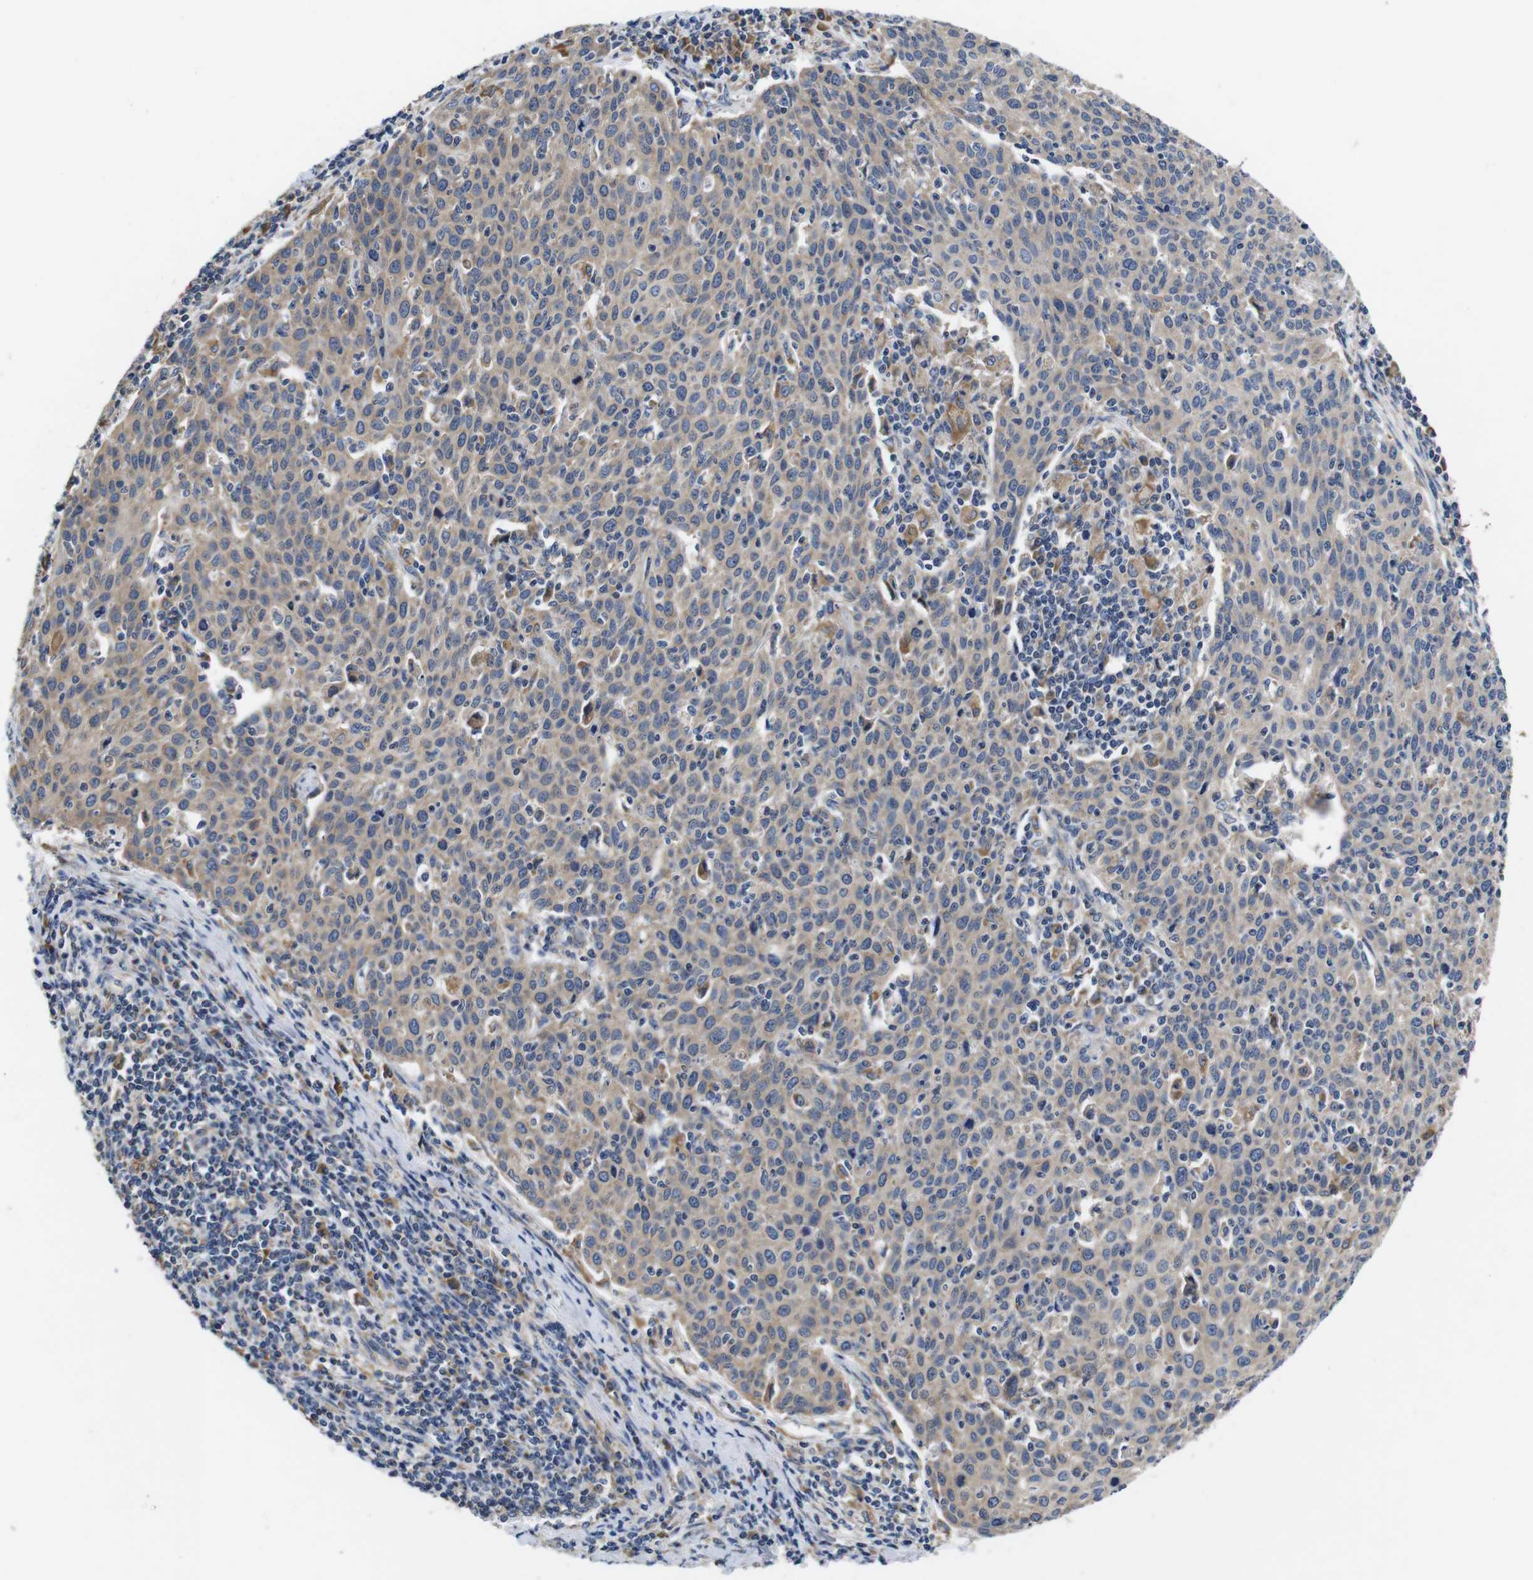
{"staining": {"intensity": "weak", "quantity": ">75%", "location": "cytoplasmic/membranous"}, "tissue": "cervical cancer", "cell_type": "Tumor cells", "image_type": "cancer", "snomed": [{"axis": "morphology", "description": "Squamous cell carcinoma, NOS"}, {"axis": "topography", "description": "Cervix"}], "caption": "Immunohistochemistry of cervical cancer (squamous cell carcinoma) shows low levels of weak cytoplasmic/membranous expression in about >75% of tumor cells. (DAB (3,3'-diaminobenzidine) IHC, brown staining for protein, blue staining for nuclei).", "gene": "MARCHF7", "patient": {"sex": "female", "age": 38}}